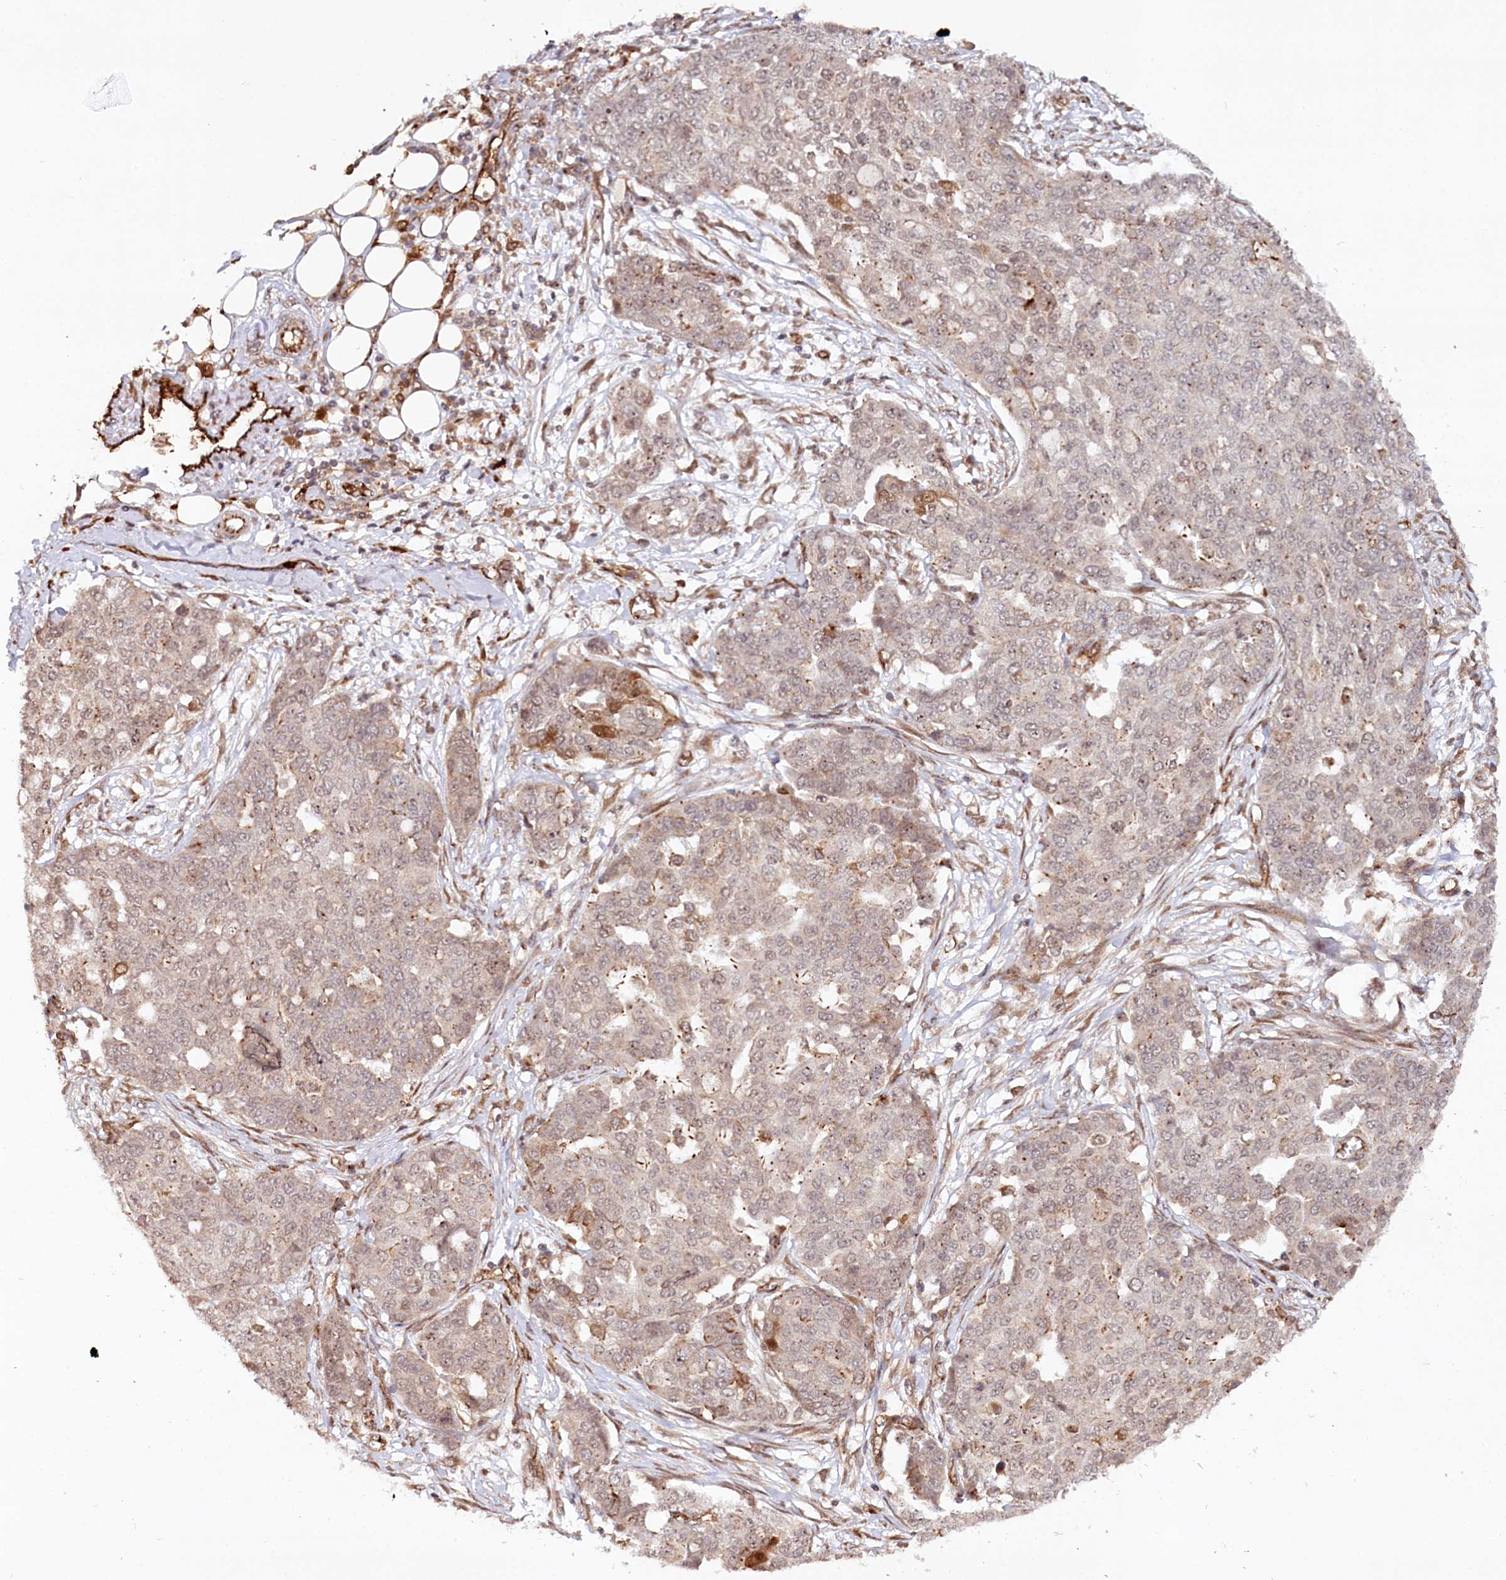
{"staining": {"intensity": "weak", "quantity": "25%-75%", "location": "nuclear"}, "tissue": "ovarian cancer", "cell_type": "Tumor cells", "image_type": "cancer", "snomed": [{"axis": "morphology", "description": "Cystadenocarcinoma, serous, NOS"}, {"axis": "topography", "description": "Soft tissue"}, {"axis": "topography", "description": "Ovary"}], "caption": "DAB (3,3'-diaminobenzidine) immunohistochemical staining of human ovarian serous cystadenocarcinoma shows weak nuclear protein expression in about 25%-75% of tumor cells.", "gene": "ALKBH8", "patient": {"sex": "female", "age": 57}}